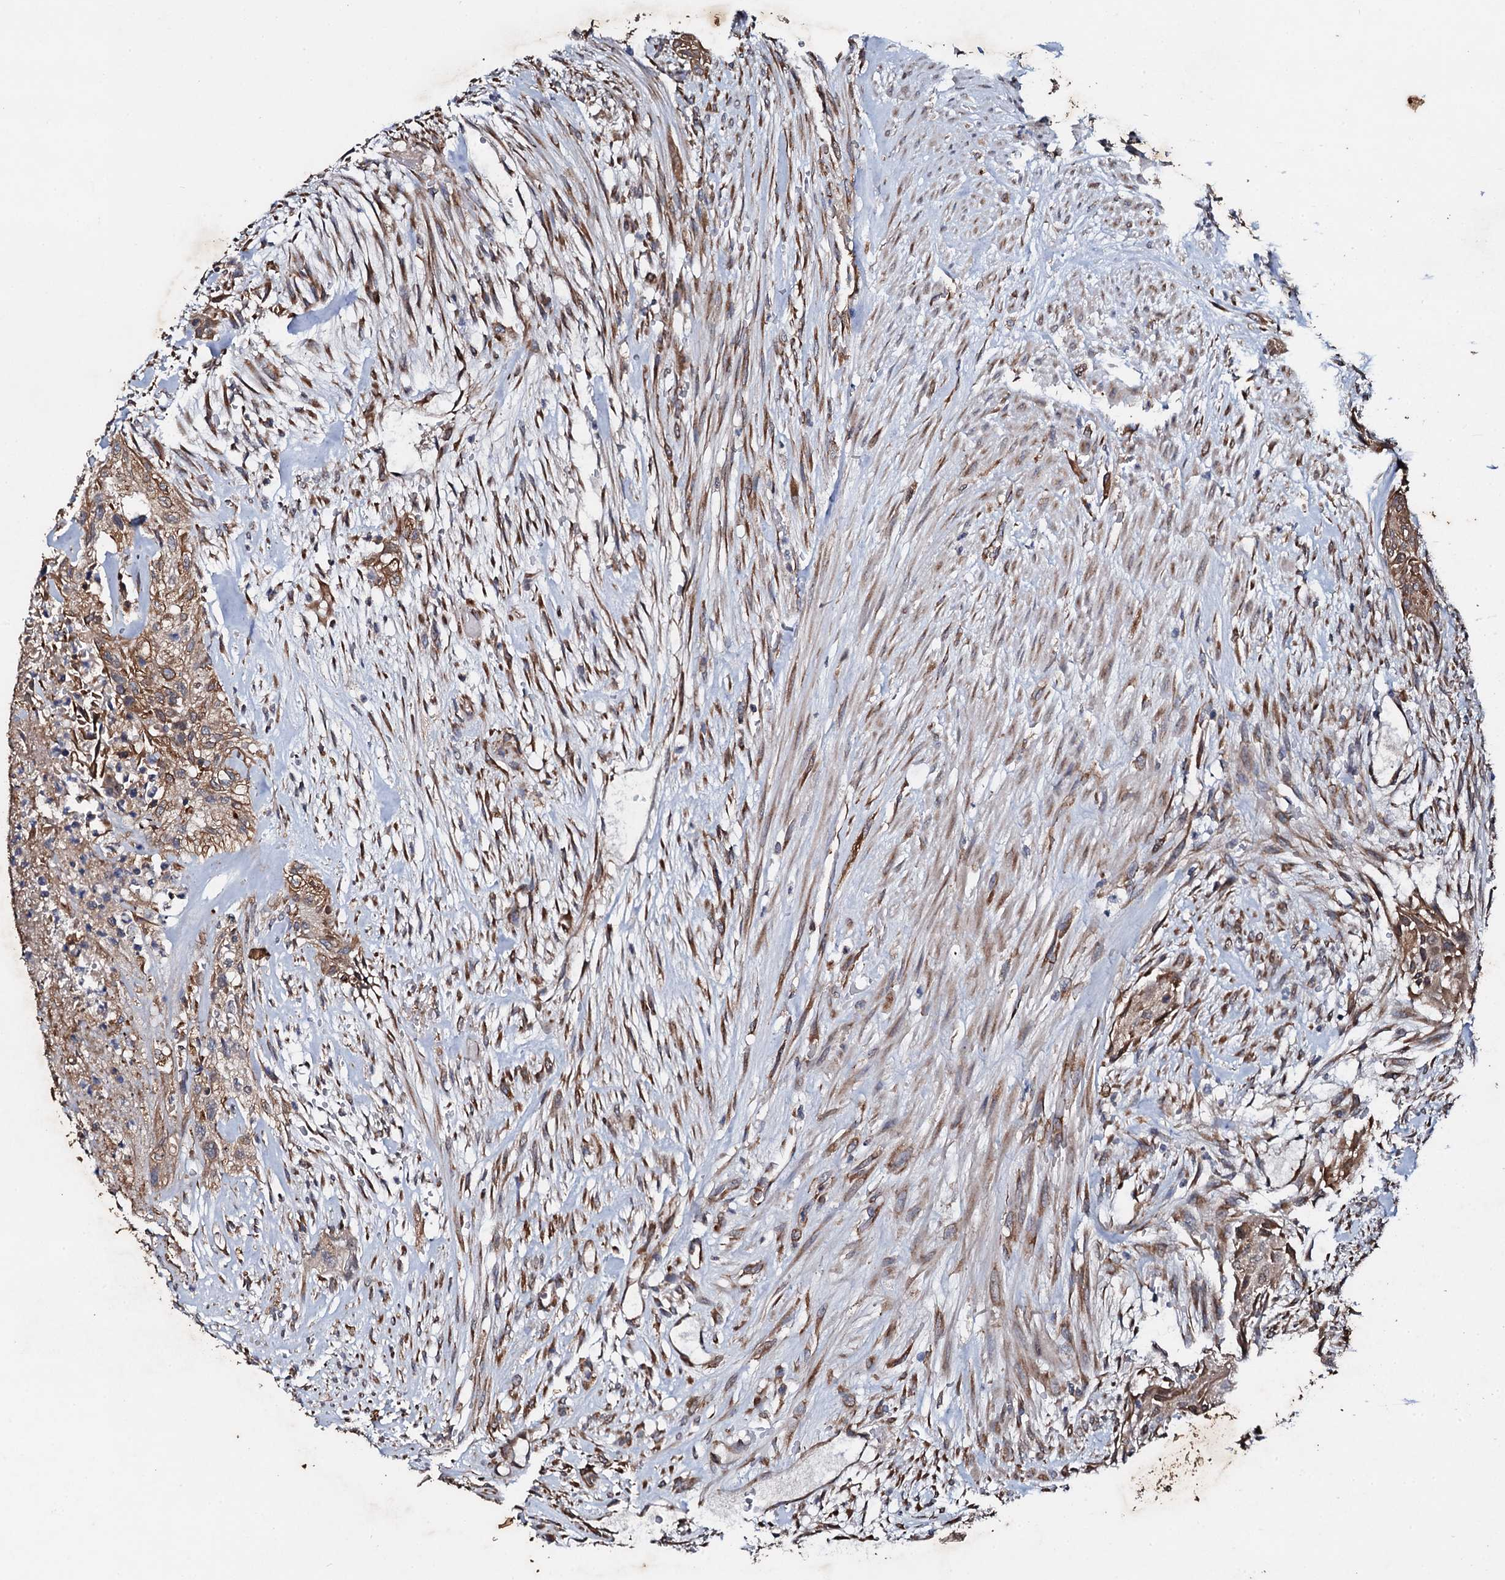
{"staining": {"intensity": "moderate", "quantity": ">75%", "location": "cytoplasmic/membranous"}, "tissue": "urothelial cancer", "cell_type": "Tumor cells", "image_type": "cancer", "snomed": [{"axis": "morphology", "description": "Urothelial carcinoma, High grade"}, {"axis": "topography", "description": "Urinary bladder"}], "caption": "The photomicrograph displays immunohistochemical staining of high-grade urothelial carcinoma. There is moderate cytoplasmic/membranous expression is present in about >75% of tumor cells.", "gene": "ADAMTS10", "patient": {"sex": "male", "age": 35}}